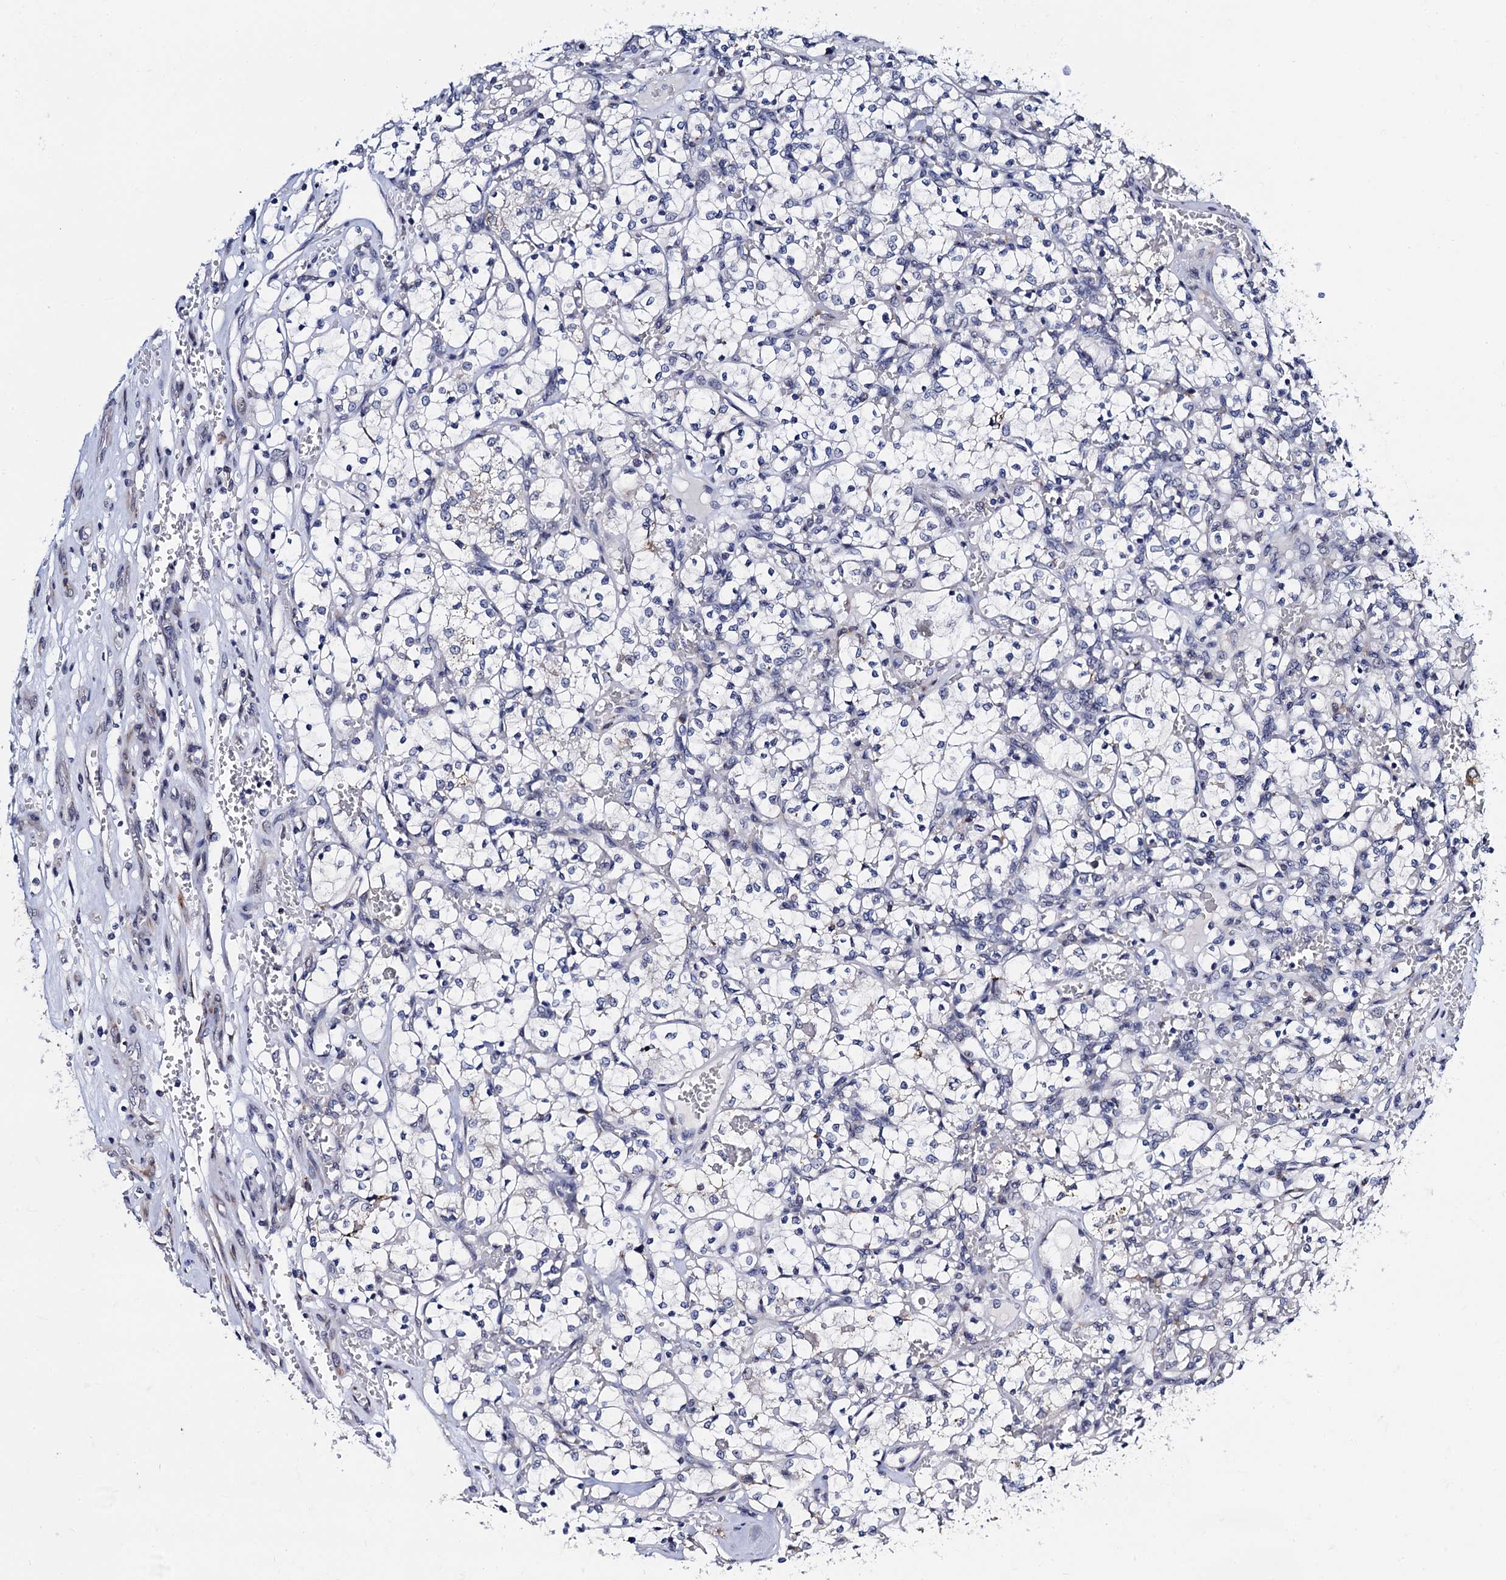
{"staining": {"intensity": "negative", "quantity": "none", "location": "none"}, "tissue": "renal cancer", "cell_type": "Tumor cells", "image_type": "cancer", "snomed": [{"axis": "morphology", "description": "Adenocarcinoma, NOS"}, {"axis": "topography", "description": "Kidney"}], "caption": "An image of human renal cancer is negative for staining in tumor cells. (Brightfield microscopy of DAB (3,3'-diaminobenzidine) immunohistochemistry at high magnification).", "gene": "SLC7A10", "patient": {"sex": "female", "age": 69}}